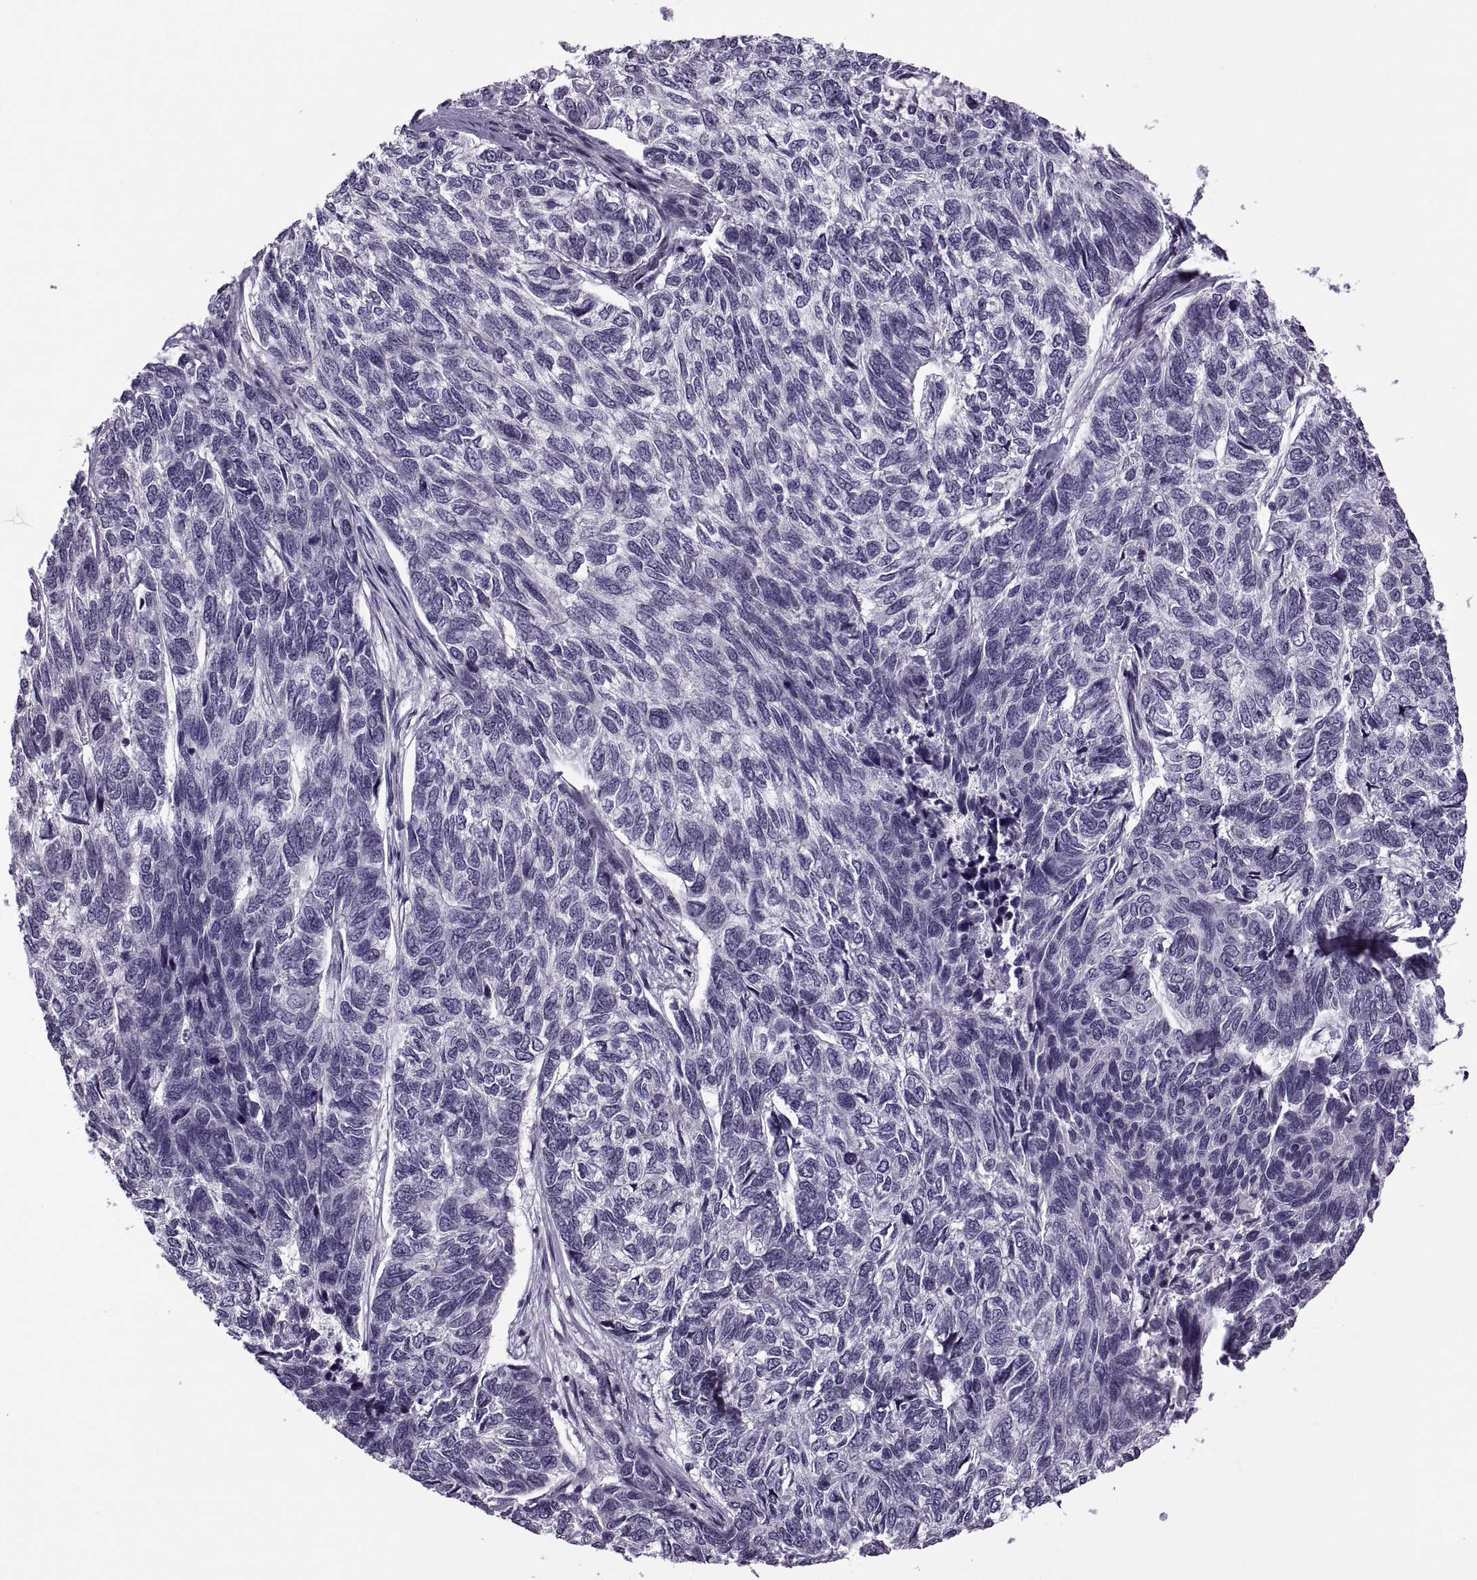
{"staining": {"intensity": "negative", "quantity": "none", "location": "none"}, "tissue": "skin cancer", "cell_type": "Tumor cells", "image_type": "cancer", "snomed": [{"axis": "morphology", "description": "Basal cell carcinoma"}, {"axis": "topography", "description": "Skin"}], "caption": "Tumor cells are negative for brown protein staining in skin basal cell carcinoma. (DAB (3,3'-diaminobenzidine) immunohistochemistry with hematoxylin counter stain).", "gene": "MAGEB1", "patient": {"sex": "female", "age": 65}}